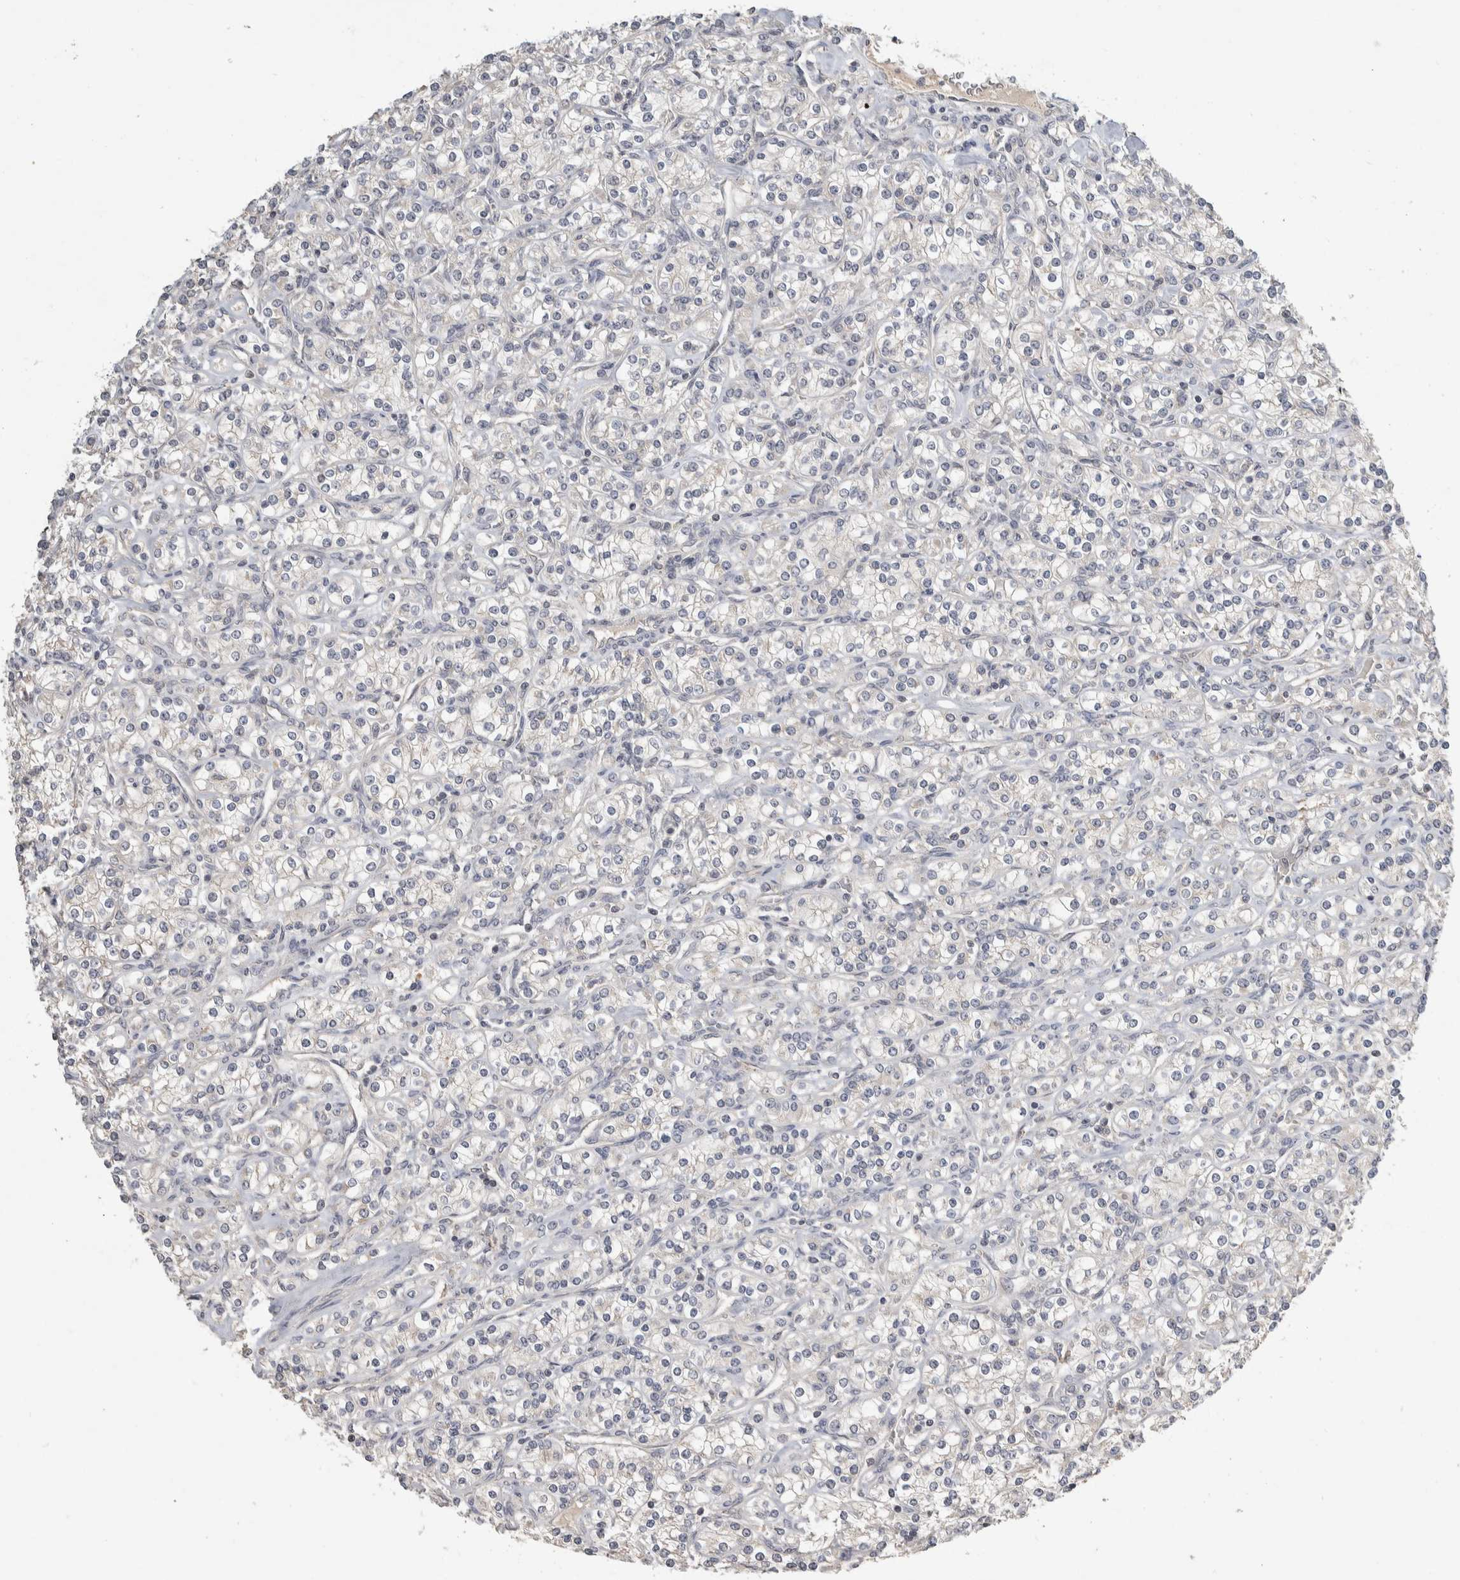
{"staining": {"intensity": "negative", "quantity": "none", "location": "none"}, "tissue": "renal cancer", "cell_type": "Tumor cells", "image_type": "cancer", "snomed": [{"axis": "morphology", "description": "Adenocarcinoma, NOS"}, {"axis": "topography", "description": "Kidney"}], "caption": "Immunohistochemical staining of human adenocarcinoma (renal) exhibits no significant staining in tumor cells.", "gene": "EIF3H", "patient": {"sex": "male", "age": 77}}